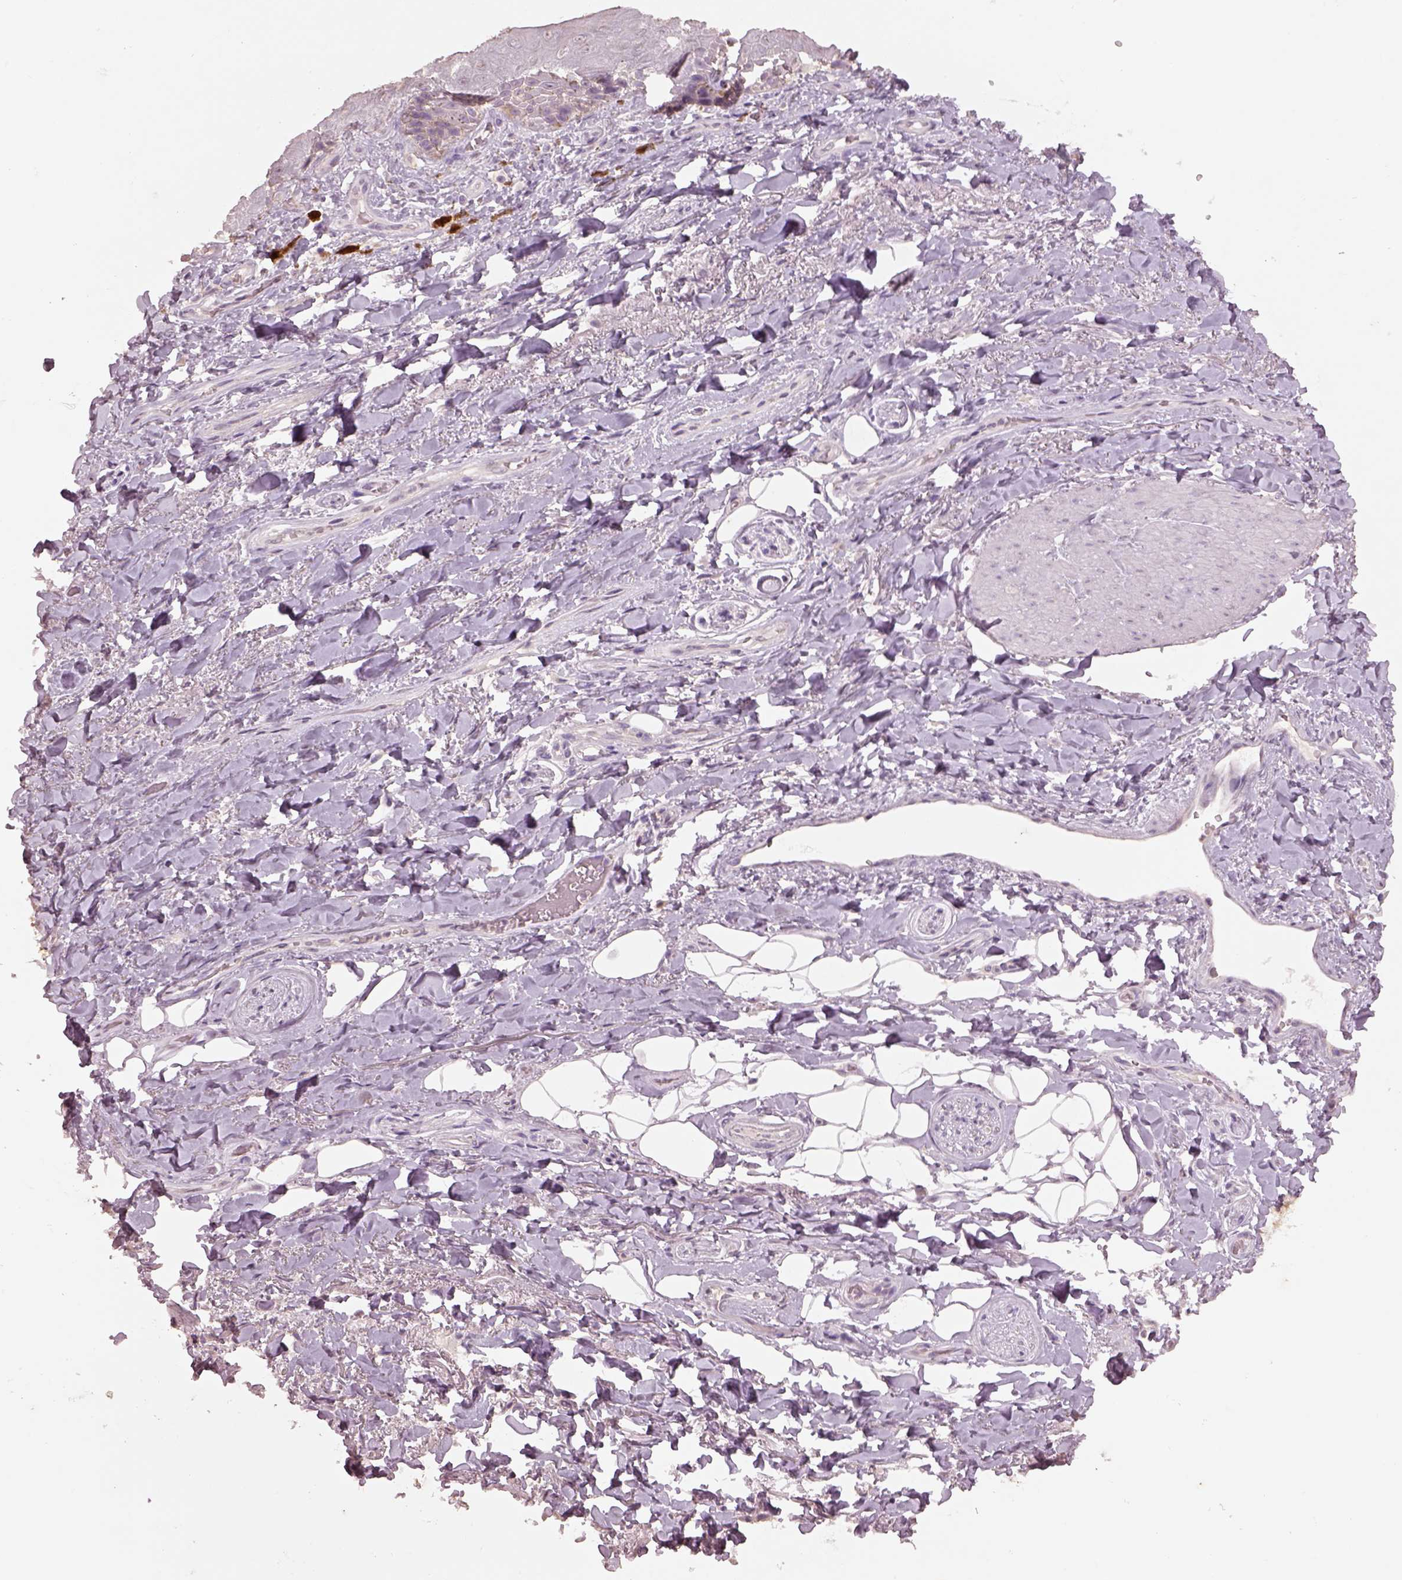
{"staining": {"intensity": "negative", "quantity": "none", "location": "none"}, "tissue": "adipose tissue", "cell_type": "Adipocytes", "image_type": "normal", "snomed": [{"axis": "morphology", "description": "Normal tissue, NOS"}, {"axis": "topography", "description": "Anal"}, {"axis": "topography", "description": "Peripheral nerve tissue"}], "caption": "IHC histopathology image of benign adipose tissue: human adipose tissue stained with DAB reveals no significant protein positivity in adipocytes.", "gene": "KCNIP3", "patient": {"sex": "male", "age": 53}}